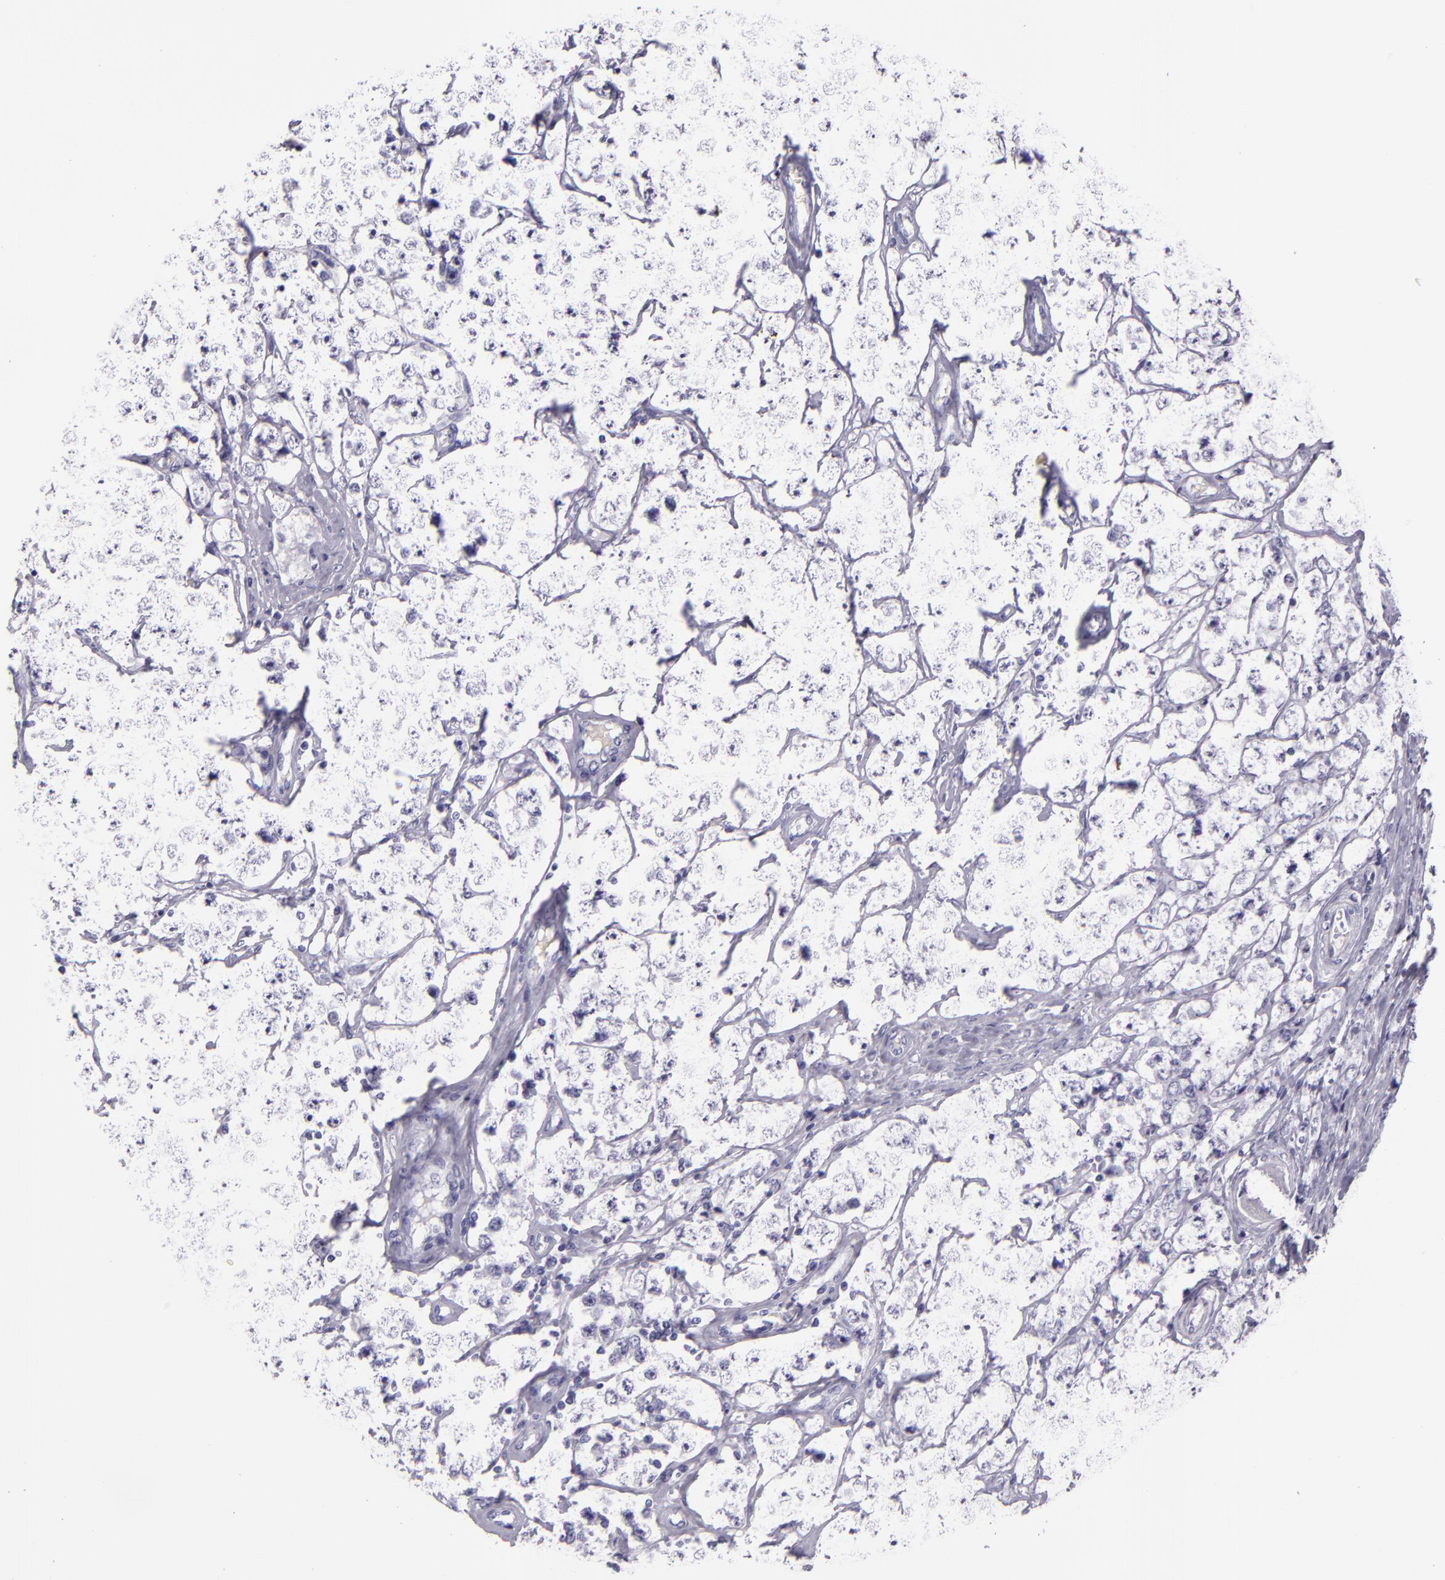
{"staining": {"intensity": "negative", "quantity": "none", "location": "none"}, "tissue": "testis cancer", "cell_type": "Tumor cells", "image_type": "cancer", "snomed": [{"axis": "morphology", "description": "Seminoma, NOS"}, {"axis": "topography", "description": "Testis"}], "caption": "IHC of human testis seminoma exhibits no staining in tumor cells.", "gene": "CR2", "patient": {"sex": "male", "age": 52}}